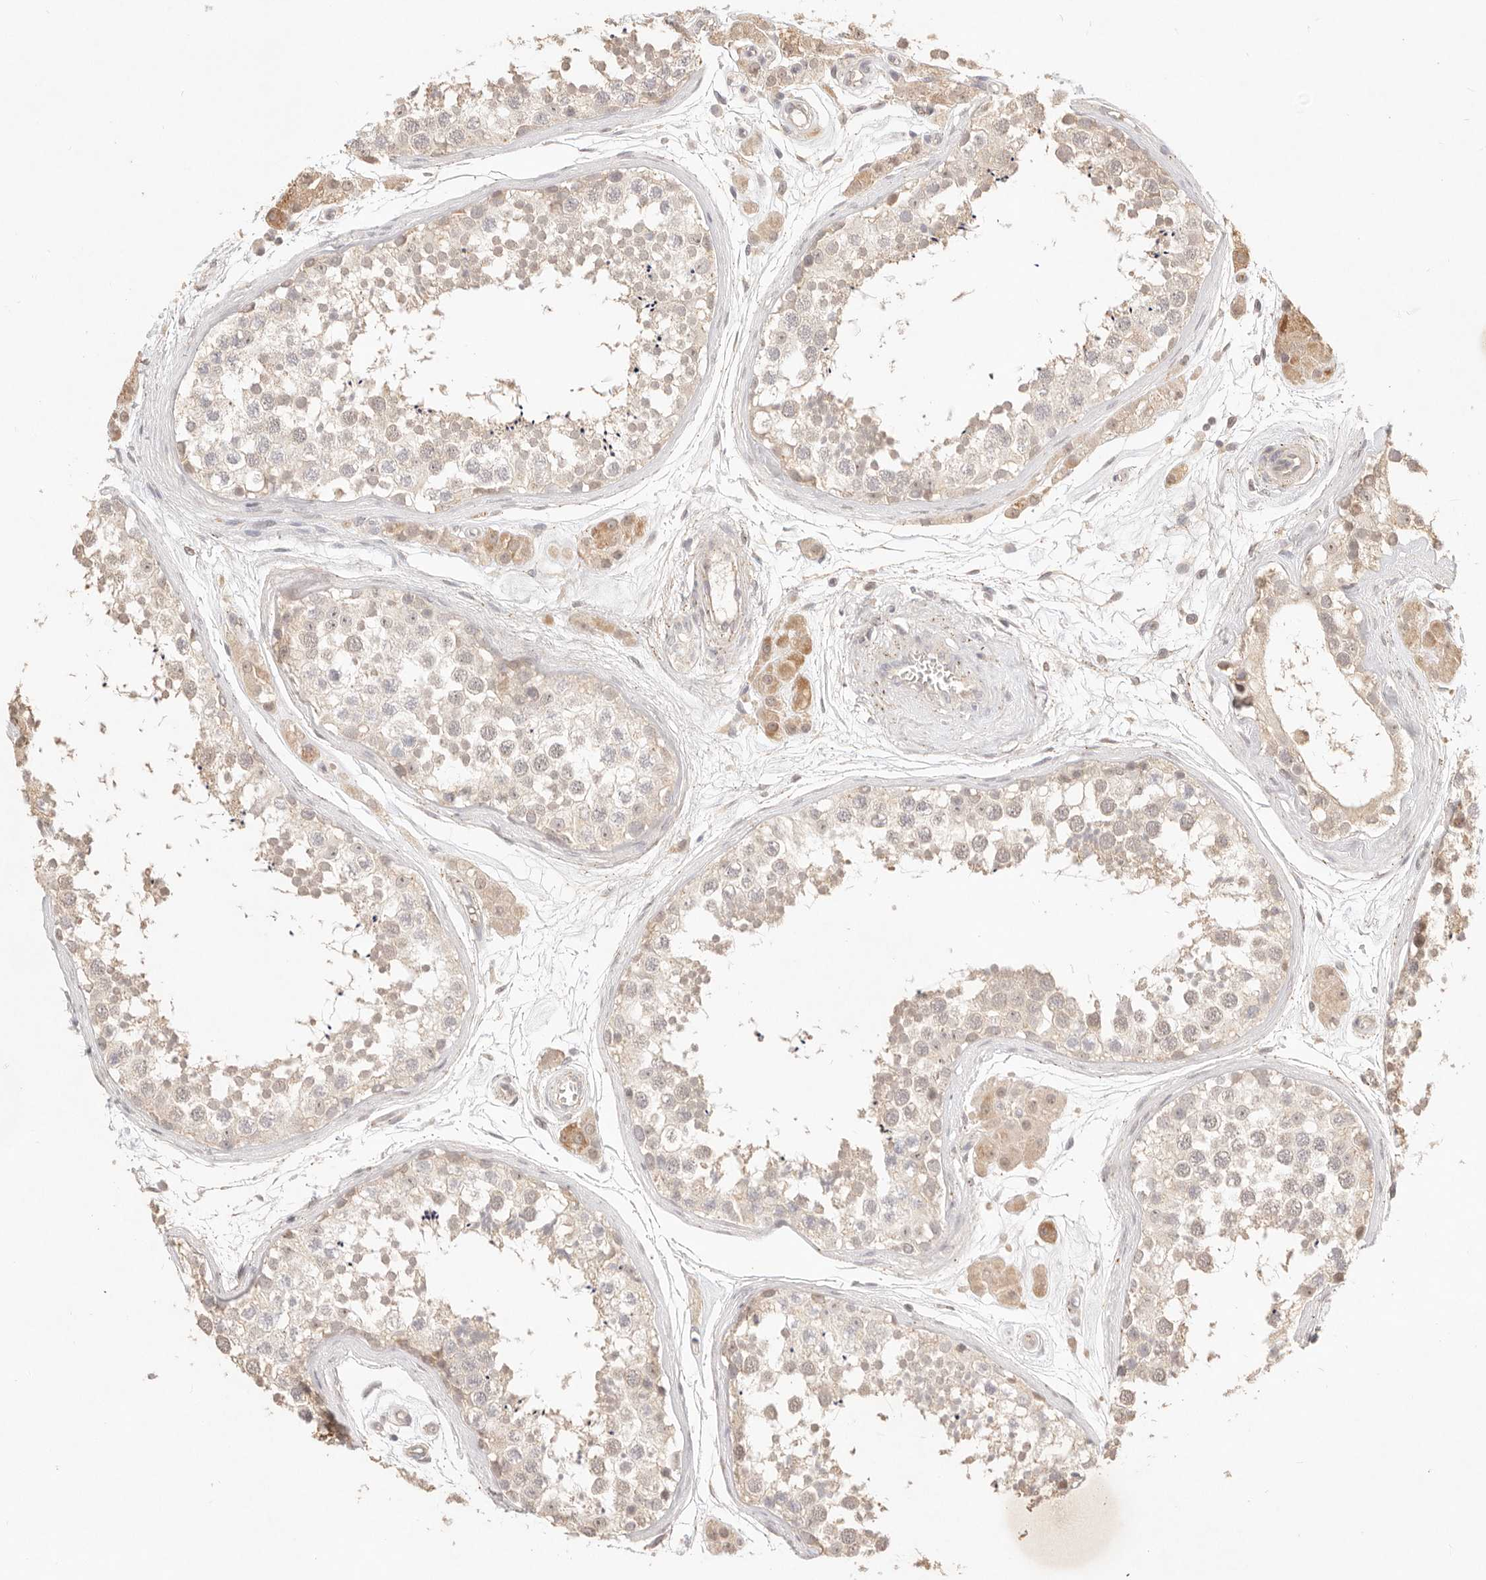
{"staining": {"intensity": "weak", "quantity": "25%-75%", "location": "cytoplasmic/membranous,nuclear"}, "tissue": "testis", "cell_type": "Cells in seminiferous ducts", "image_type": "normal", "snomed": [{"axis": "morphology", "description": "Normal tissue, NOS"}, {"axis": "topography", "description": "Testis"}], "caption": "An image showing weak cytoplasmic/membranous,nuclear staining in about 25%-75% of cells in seminiferous ducts in unremarkable testis, as visualized by brown immunohistochemical staining.", "gene": "MEP1A", "patient": {"sex": "male", "age": 56}}